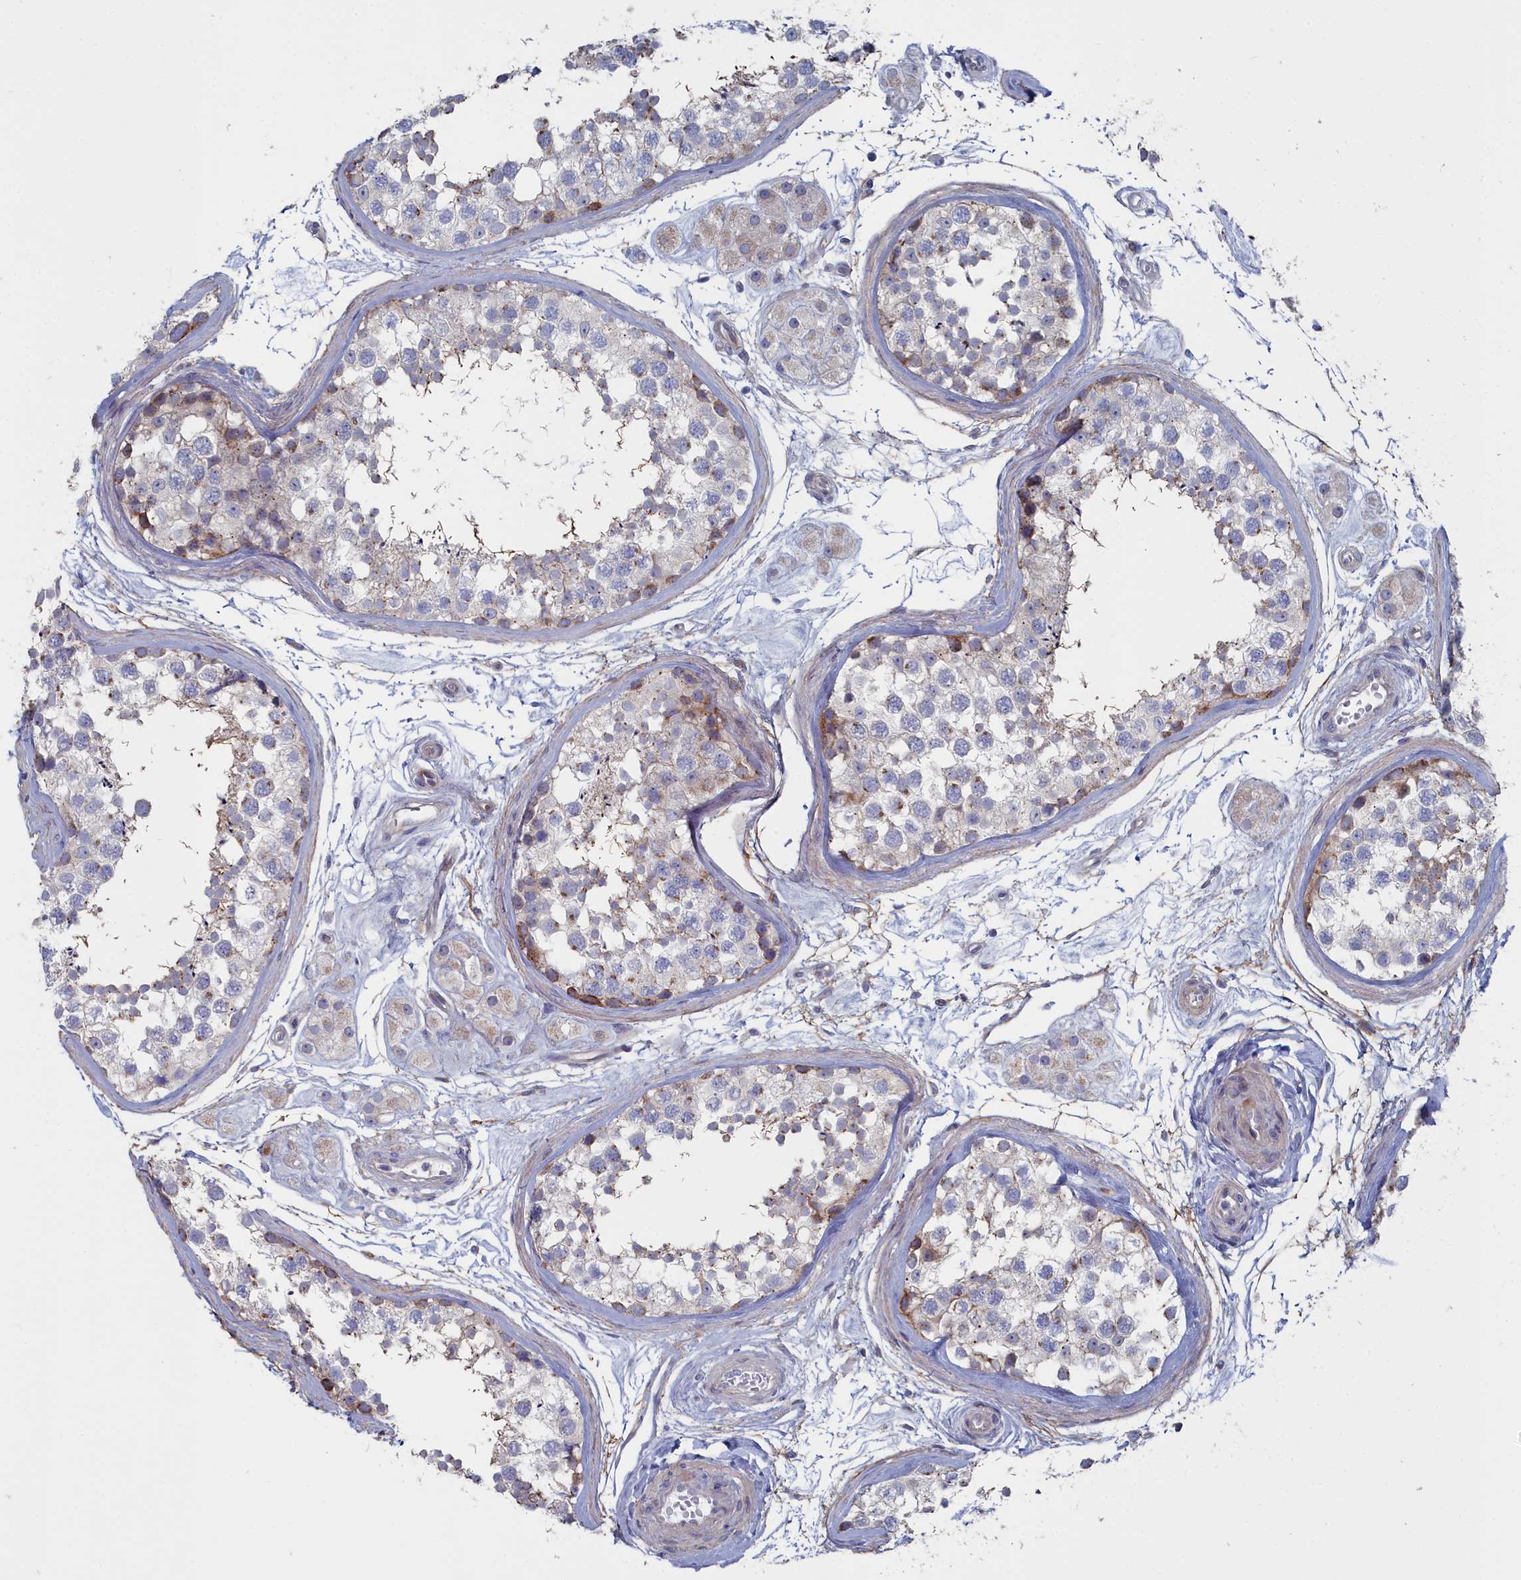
{"staining": {"intensity": "moderate", "quantity": "<25%", "location": "cytoplasmic/membranous"}, "tissue": "testis", "cell_type": "Cells in seminiferous ducts", "image_type": "normal", "snomed": [{"axis": "morphology", "description": "Normal tissue, NOS"}, {"axis": "topography", "description": "Testis"}], "caption": "Testis stained for a protein displays moderate cytoplasmic/membranous positivity in cells in seminiferous ducts.", "gene": "SHISAL2A", "patient": {"sex": "male", "age": 56}}